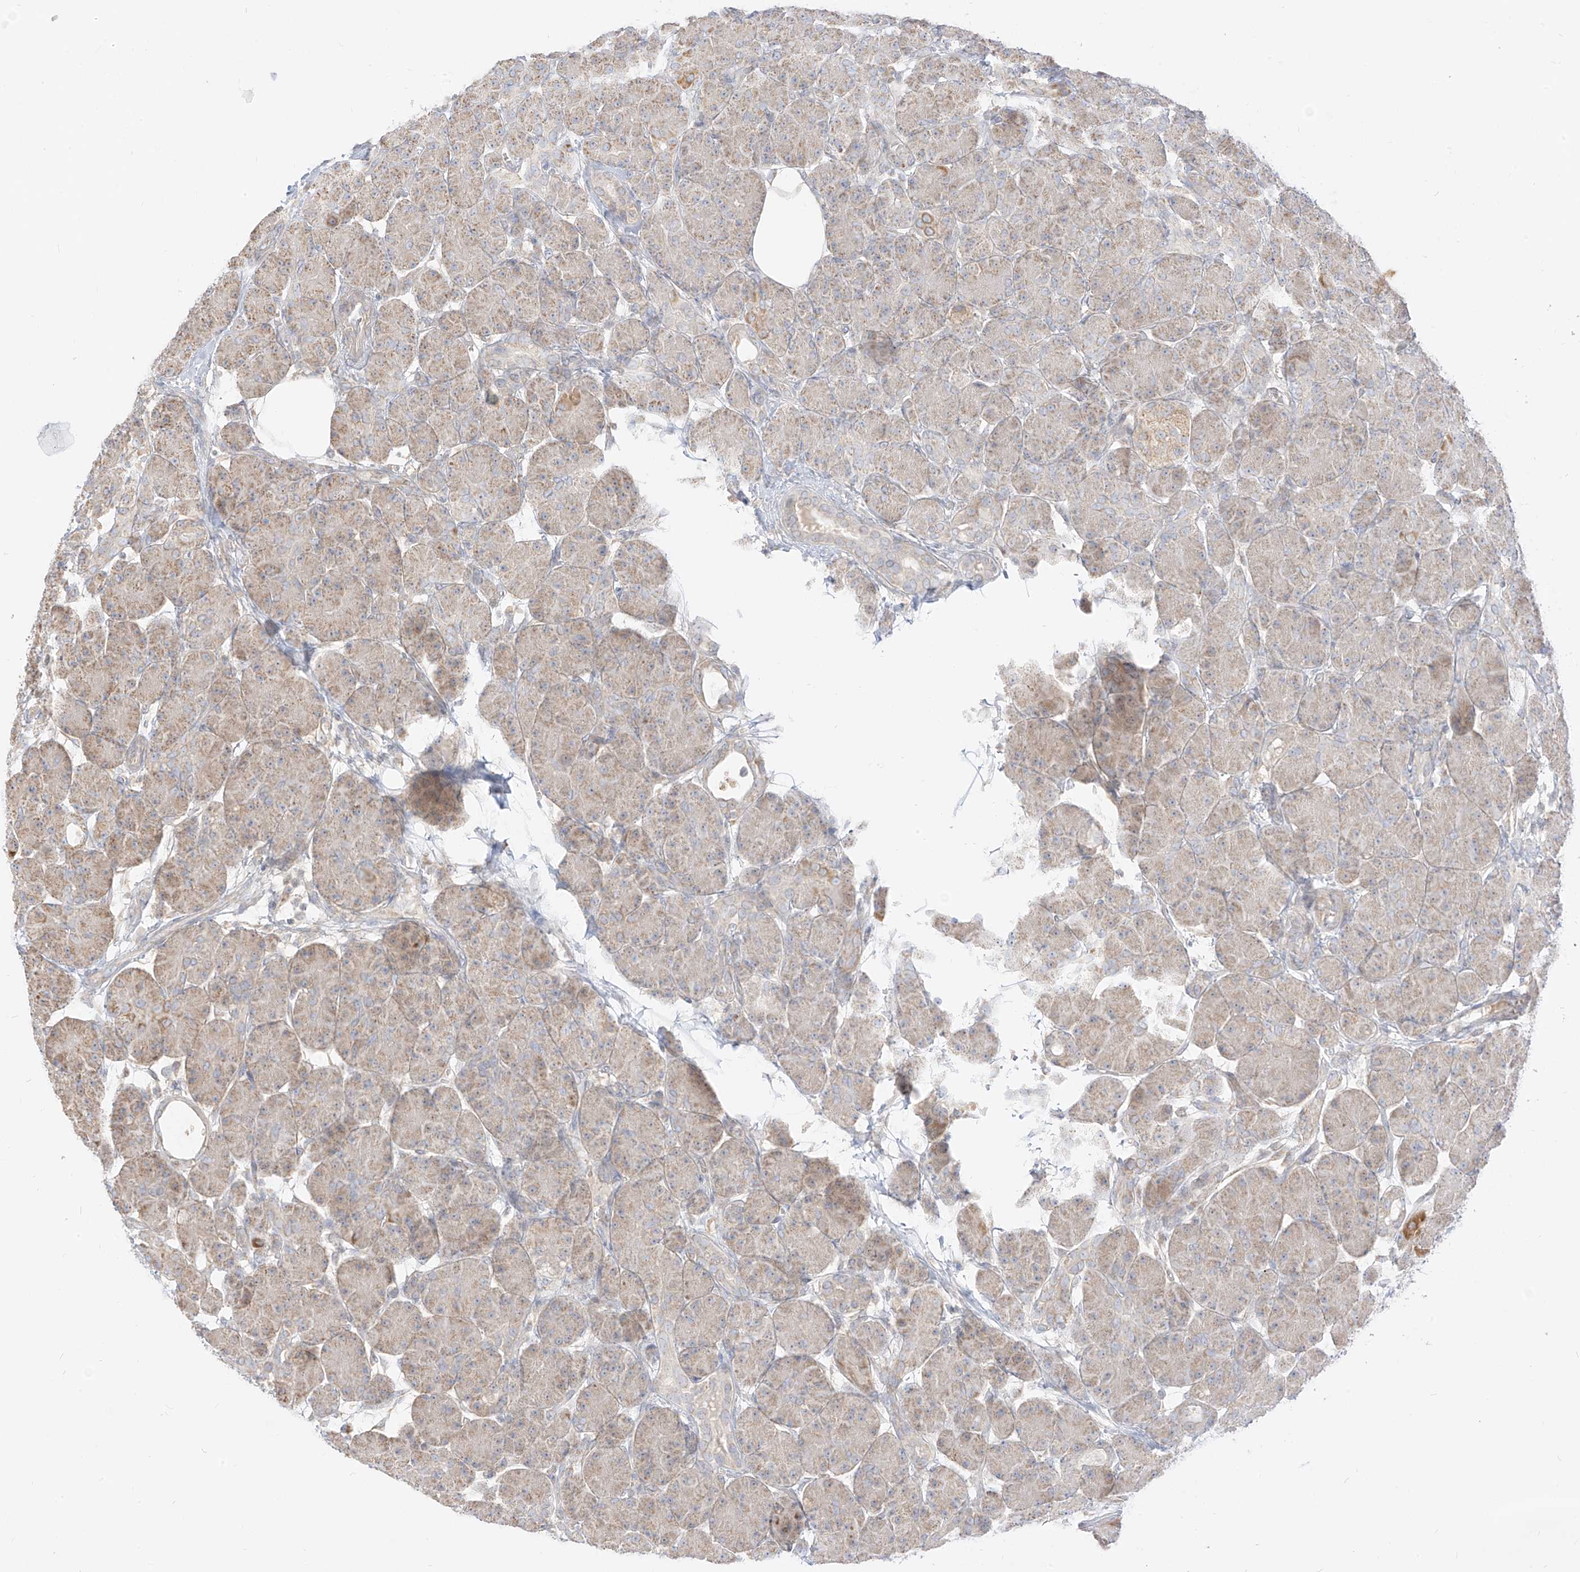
{"staining": {"intensity": "weak", "quantity": "25%-75%", "location": "cytoplasmic/membranous"}, "tissue": "pancreas", "cell_type": "Exocrine glandular cells", "image_type": "normal", "snomed": [{"axis": "morphology", "description": "Normal tissue, NOS"}, {"axis": "topography", "description": "Pancreas"}], "caption": "Protein staining of unremarkable pancreas reveals weak cytoplasmic/membranous expression in about 25%-75% of exocrine glandular cells.", "gene": "ZIM3", "patient": {"sex": "male", "age": 63}}